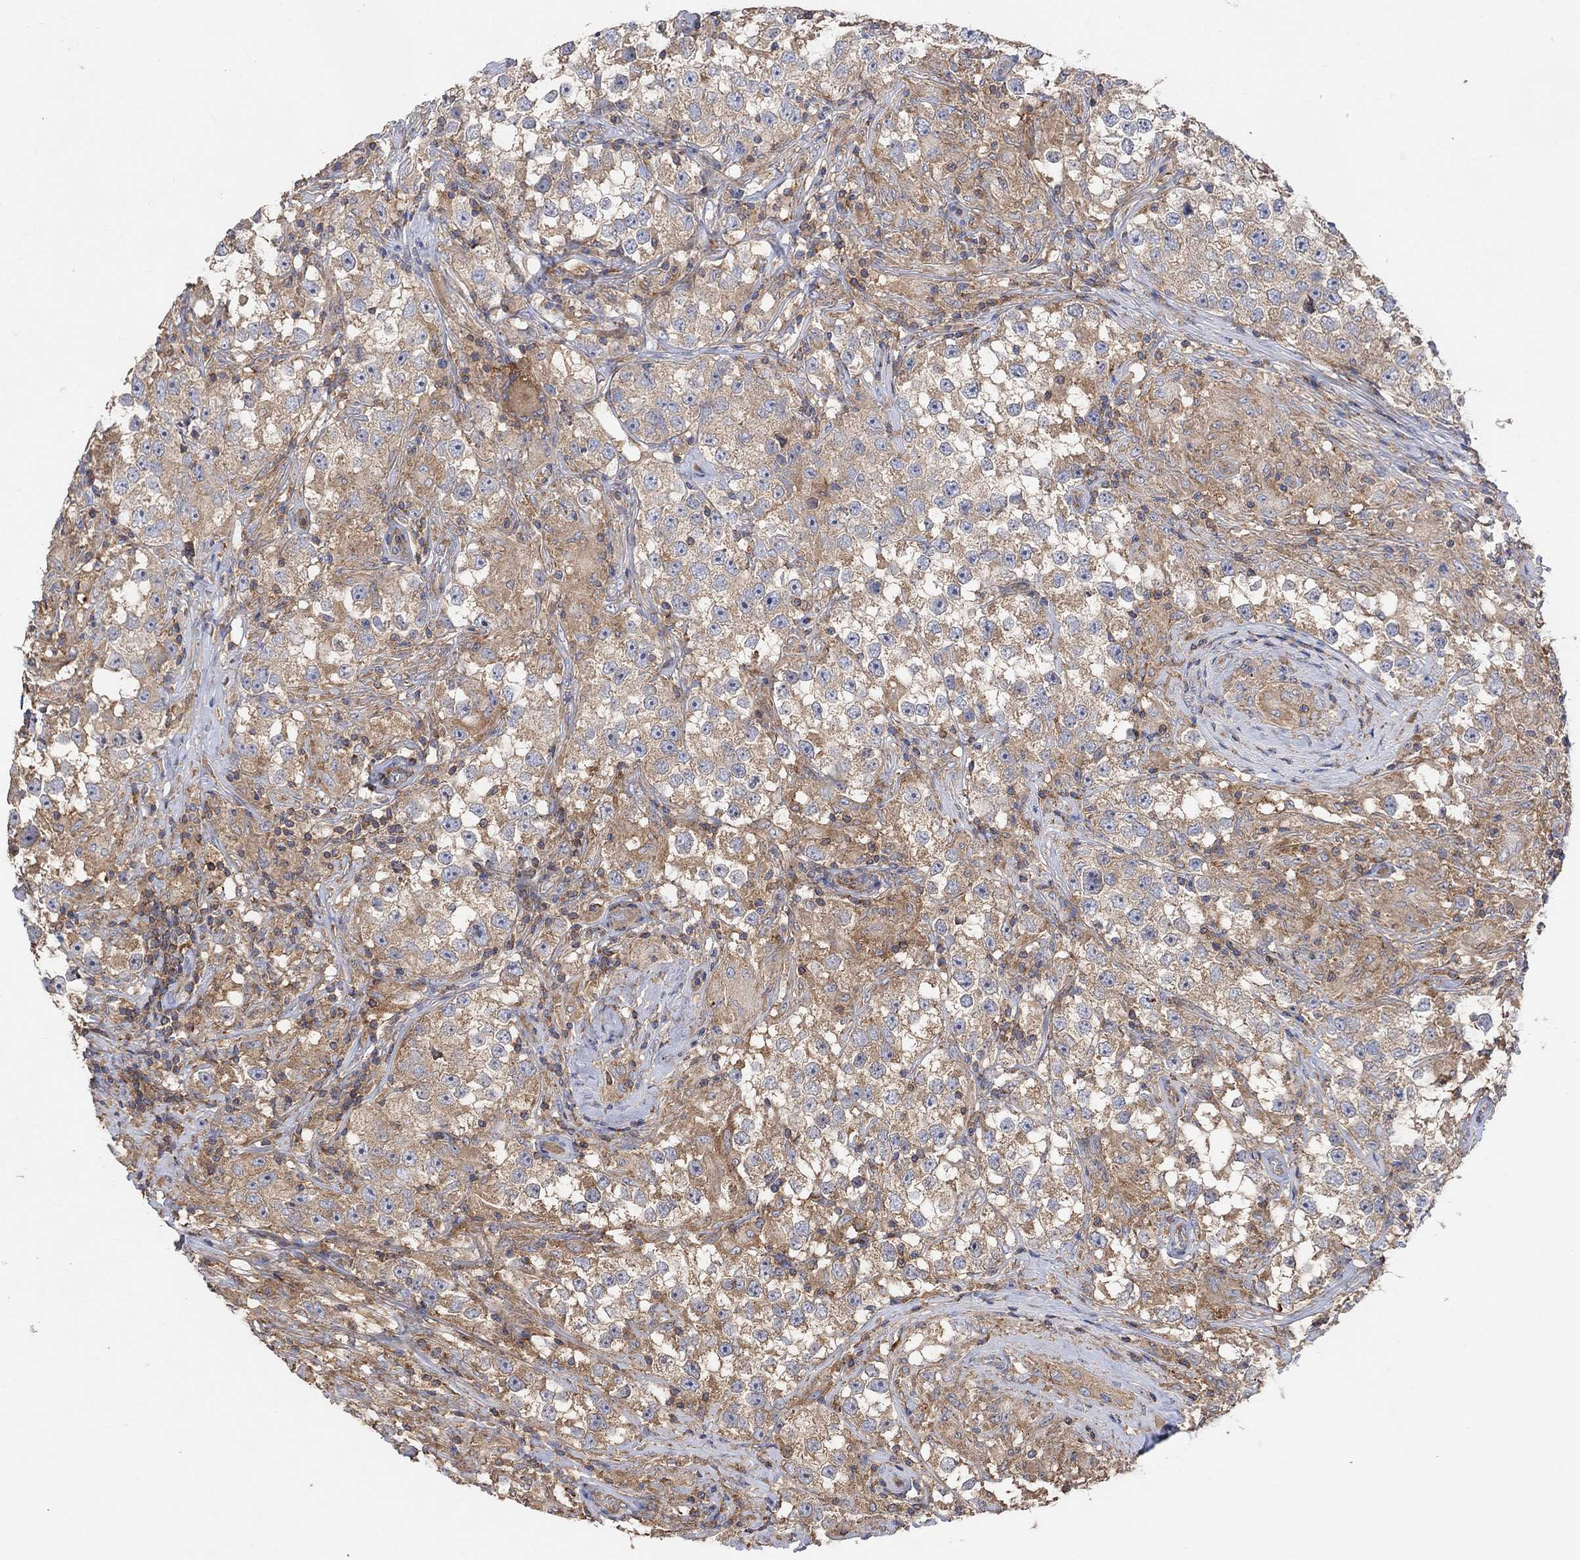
{"staining": {"intensity": "moderate", "quantity": "<25%", "location": "cytoplasmic/membranous"}, "tissue": "testis cancer", "cell_type": "Tumor cells", "image_type": "cancer", "snomed": [{"axis": "morphology", "description": "Seminoma, NOS"}, {"axis": "topography", "description": "Testis"}], "caption": "Seminoma (testis) tissue displays moderate cytoplasmic/membranous positivity in about <25% of tumor cells", "gene": "BLOC1S3", "patient": {"sex": "male", "age": 46}}